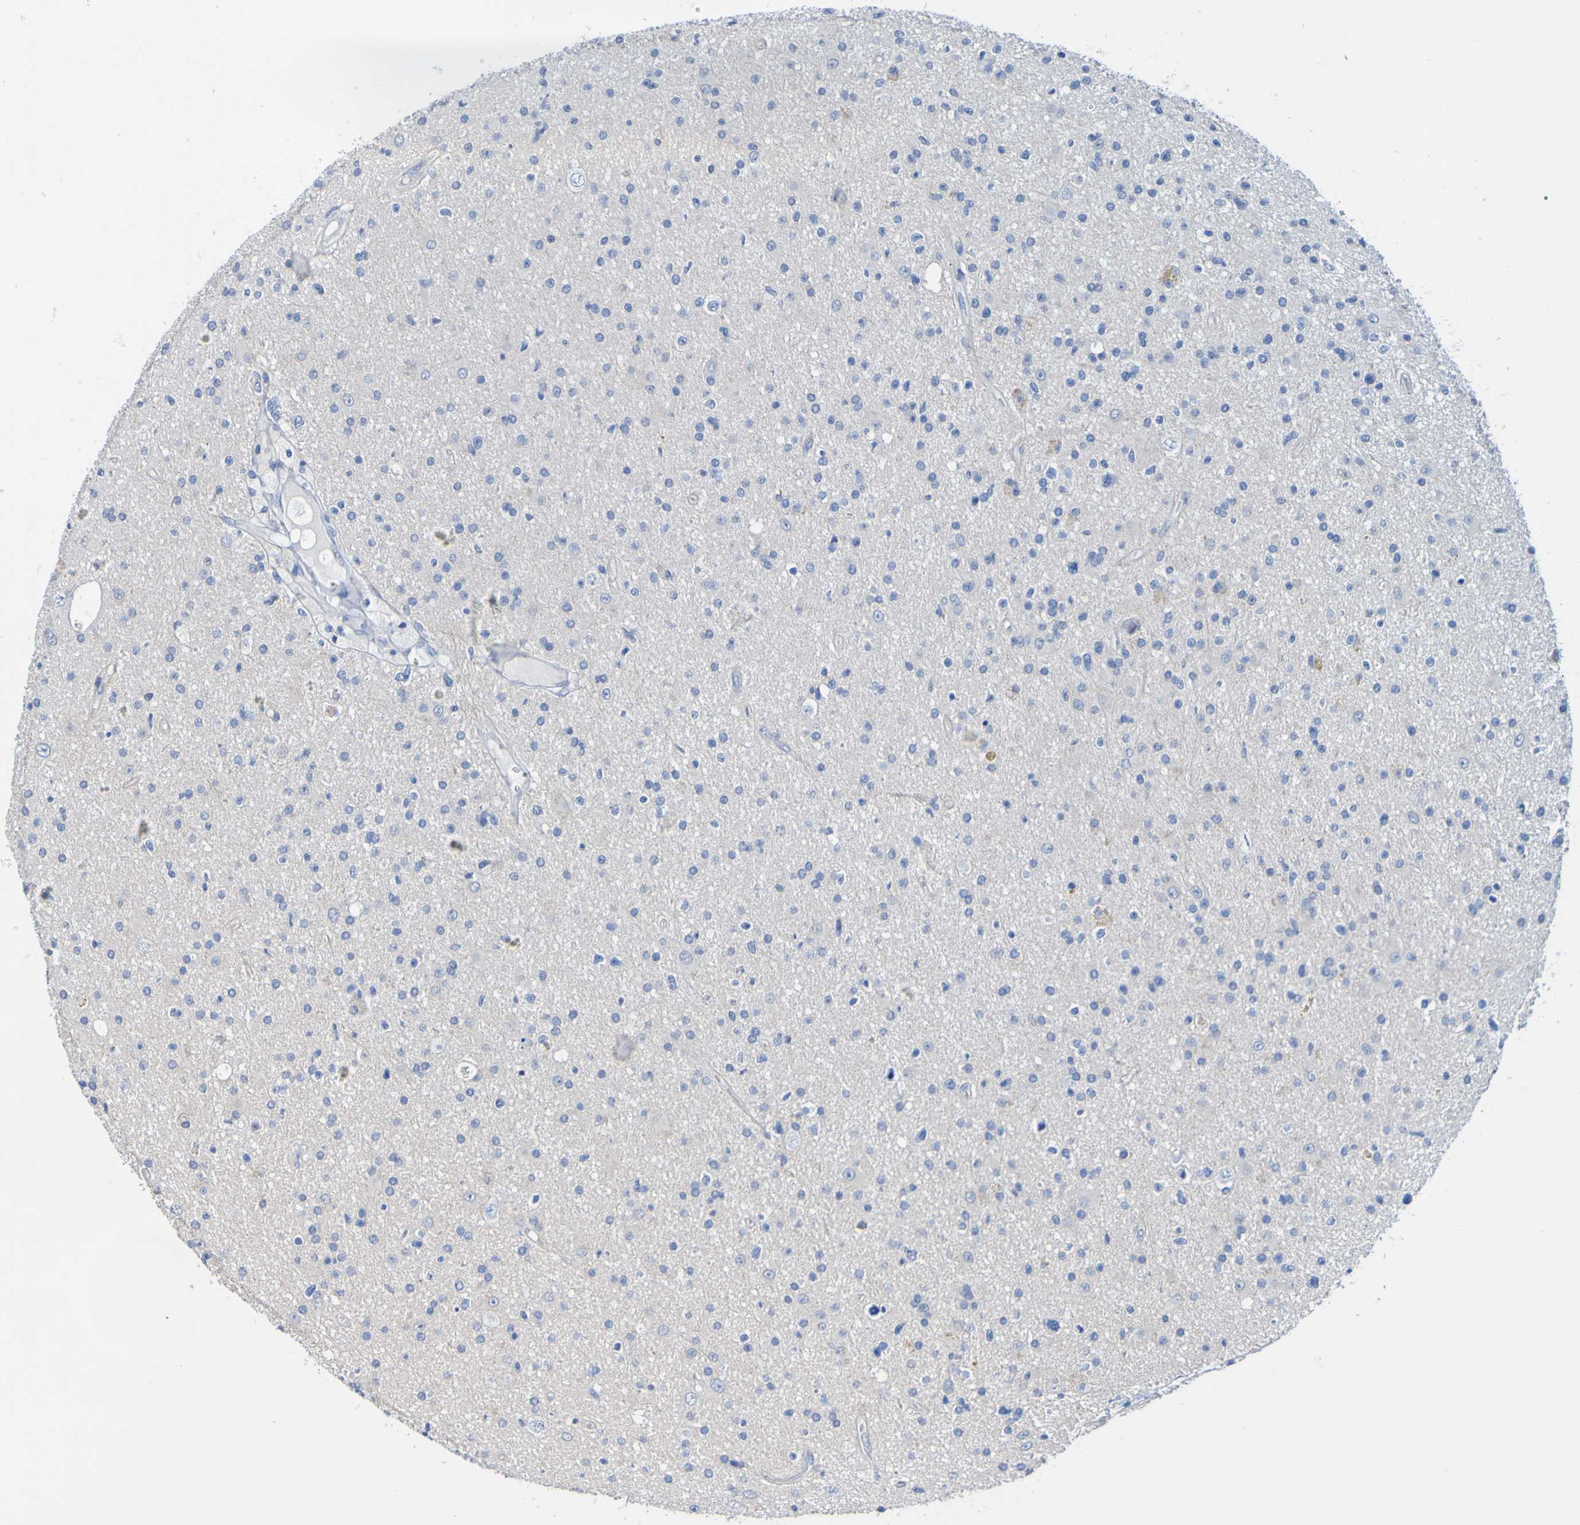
{"staining": {"intensity": "negative", "quantity": "none", "location": "none"}, "tissue": "glioma", "cell_type": "Tumor cells", "image_type": "cancer", "snomed": [{"axis": "morphology", "description": "Glioma, malignant, High grade"}, {"axis": "topography", "description": "Brain"}], "caption": "The IHC micrograph has no significant expression in tumor cells of high-grade glioma (malignant) tissue.", "gene": "ACMSD", "patient": {"sex": "male", "age": 33}}